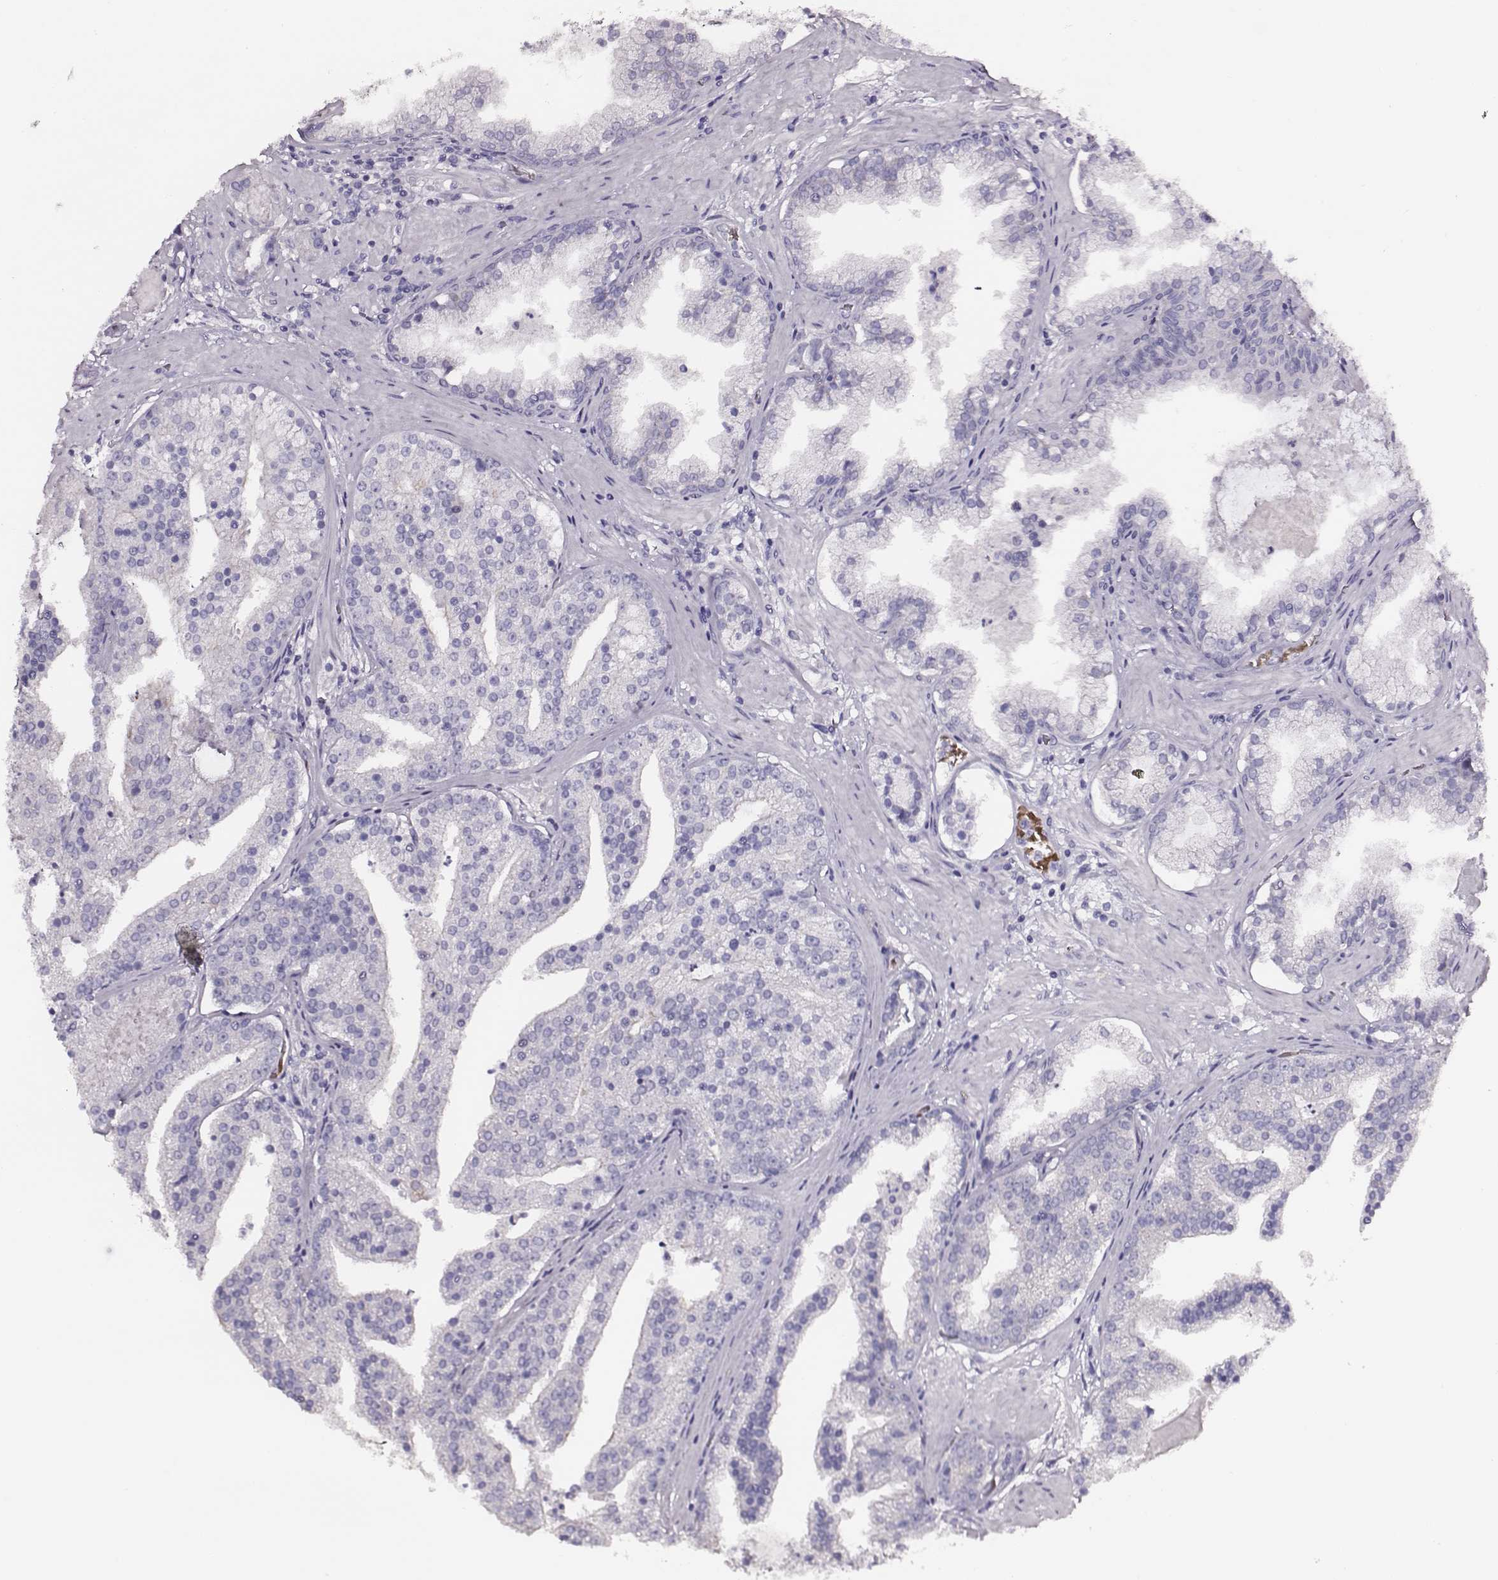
{"staining": {"intensity": "negative", "quantity": "none", "location": "none"}, "tissue": "prostate cancer", "cell_type": "Tumor cells", "image_type": "cancer", "snomed": [{"axis": "morphology", "description": "Adenocarcinoma, NOS"}, {"axis": "topography", "description": "Prostate and seminal vesicle, NOS"}, {"axis": "topography", "description": "Prostate"}], "caption": "Immunohistochemical staining of prostate cancer demonstrates no significant positivity in tumor cells. (Stains: DAB (3,3'-diaminobenzidine) immunohistochemistry with hematoxylin counter stain, Microscopy: brightfield microscopy at high magnification).", "gene": "AADAT", "patient": {"sex": "male", "age": 44}}